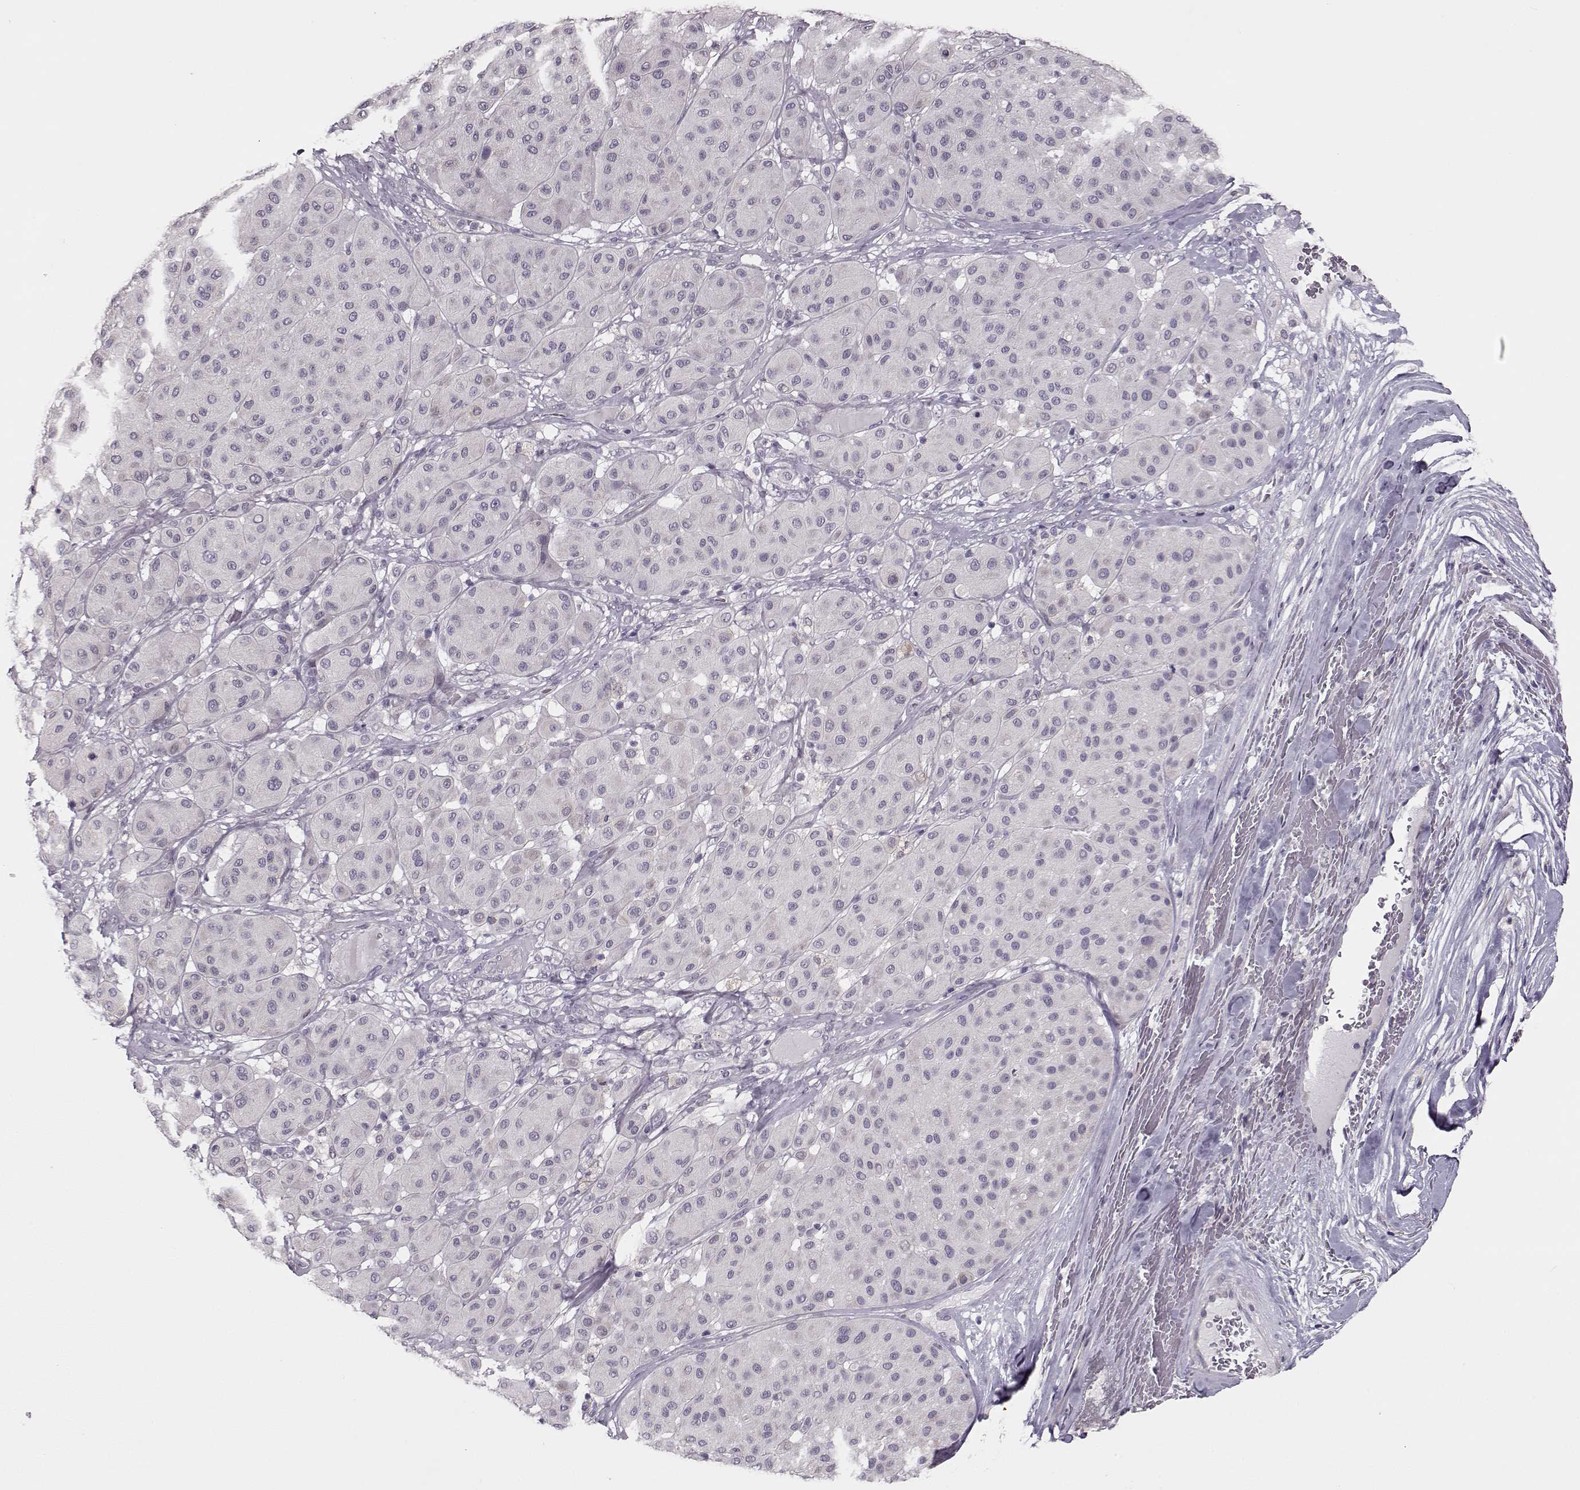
{"staining": {"intensity": "negative", "quantity": "none", "location": "none"}, "tissue": "melanoma", "cell_type": "Tumor cells", "image_type": "cancer", "snomed": [{"axis": "morphology", "description": "Malignant melanoma, Metastatic site"}, {"axis": "topography", "description": "Smooth muscle"}], "caption": "Tumor cells show no significant protein expression in melanoma. The staining was performed using DAB (3,3'-diaminobenzidine) to visualize the protein expression in brown, while the nuclei were stained in blue with hematoxylin (Magnification: 20x).", "gene": "MAP6D1", "patient": {"sex": "male", "age": 41}}